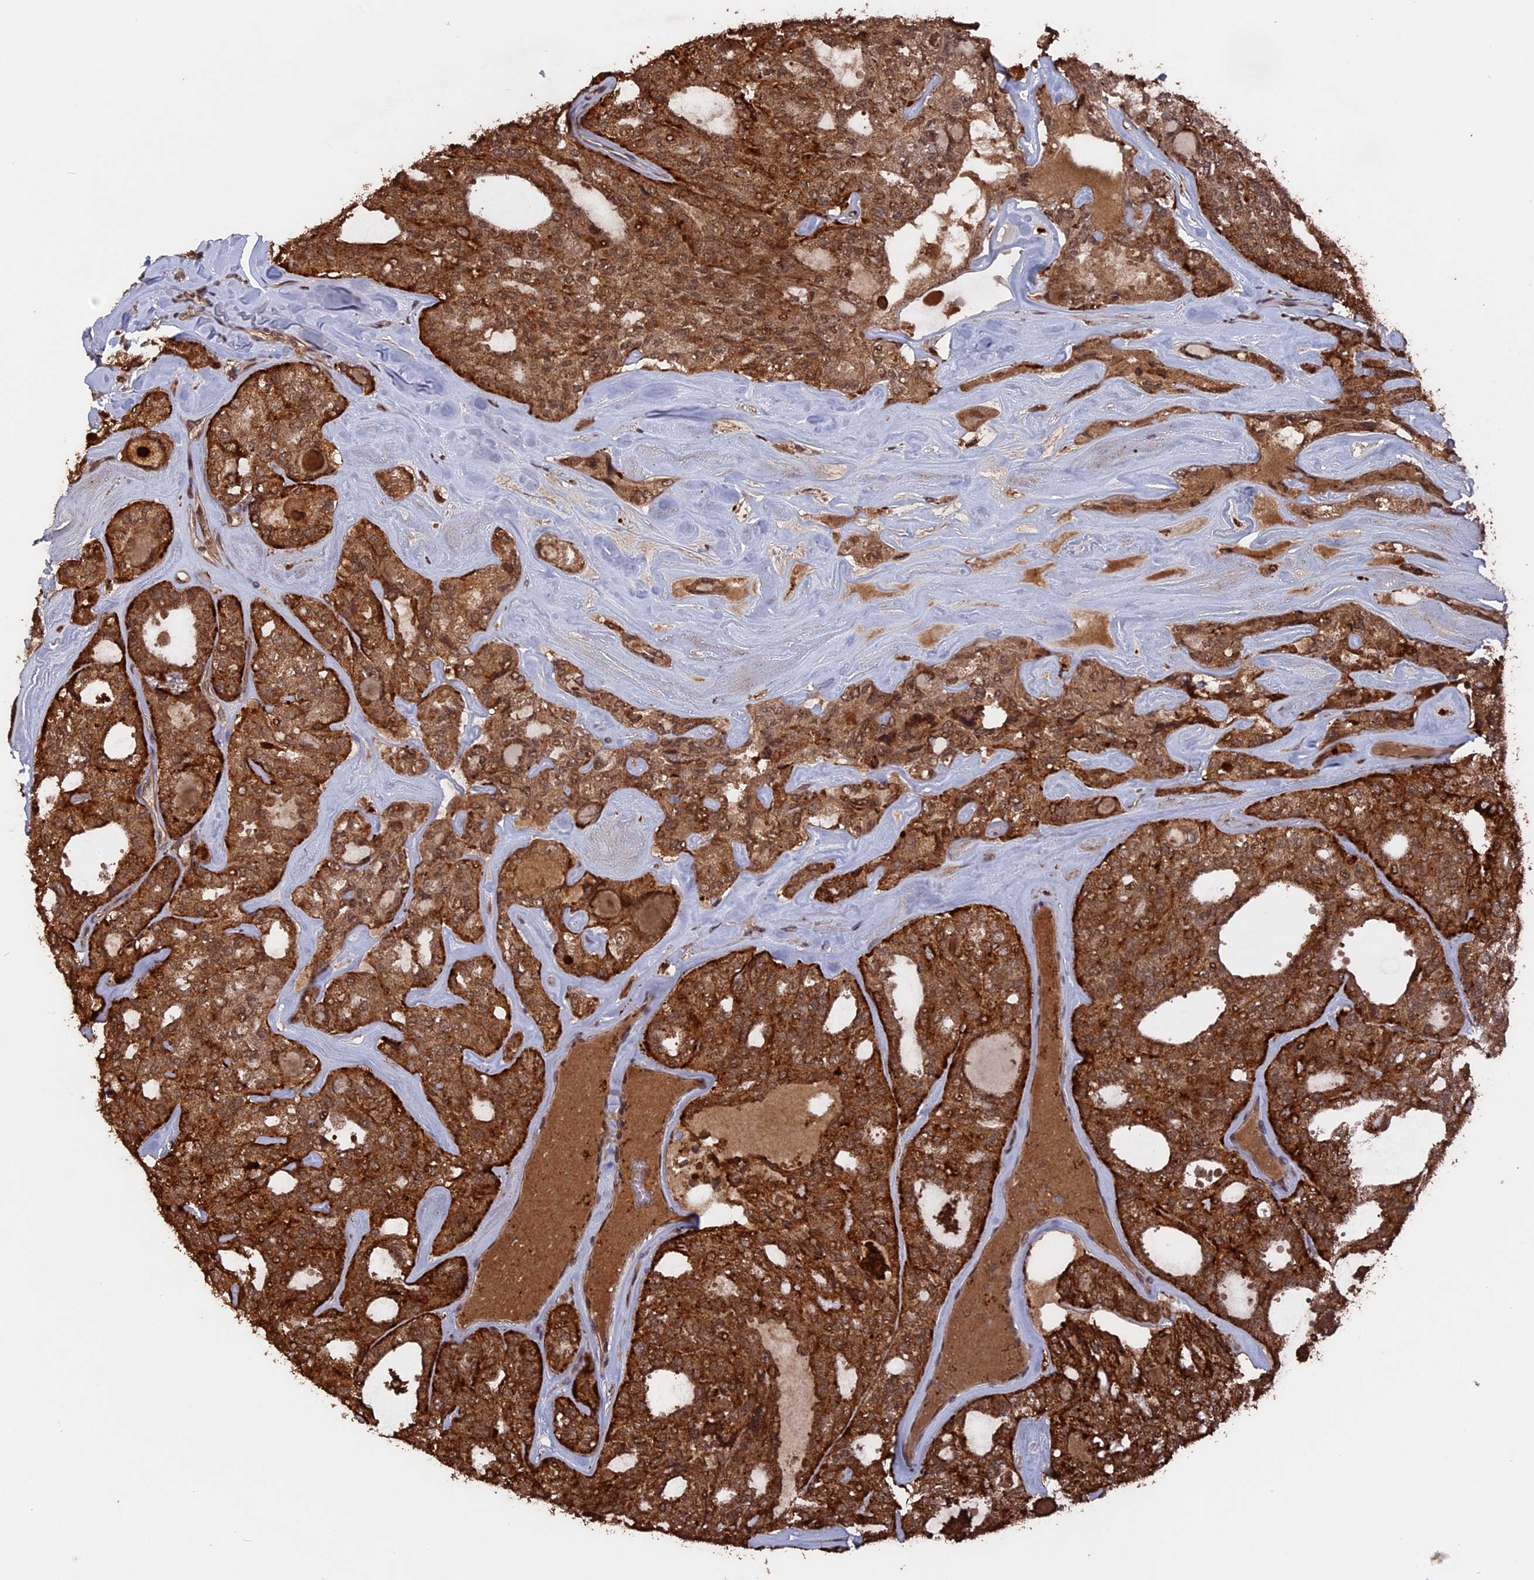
{"staining": {"intensity": "strong", "quantity": ">75%", "location": "cytoplasmic/membranous,nuclear"}, "tissue": "thyroid cancer", "cell_type": "Tumor cells", "image_type": "cancer", "snomed": [{"axis": "morphology", "description": "Follicular adenoma carcinoma, NOS"}, {"axis": "topography", "description": "Thyroid gland"}], "caption": "Thyroid cancer stained with DAB (3,3'-diaminobenzidine) IHC displays high levels of strong cytoplasmic/membranous and nuclear staining in approximately >75% of tumor cells.", "gene": "TELO2", "patient": {"sex": "male", "age": 75}}